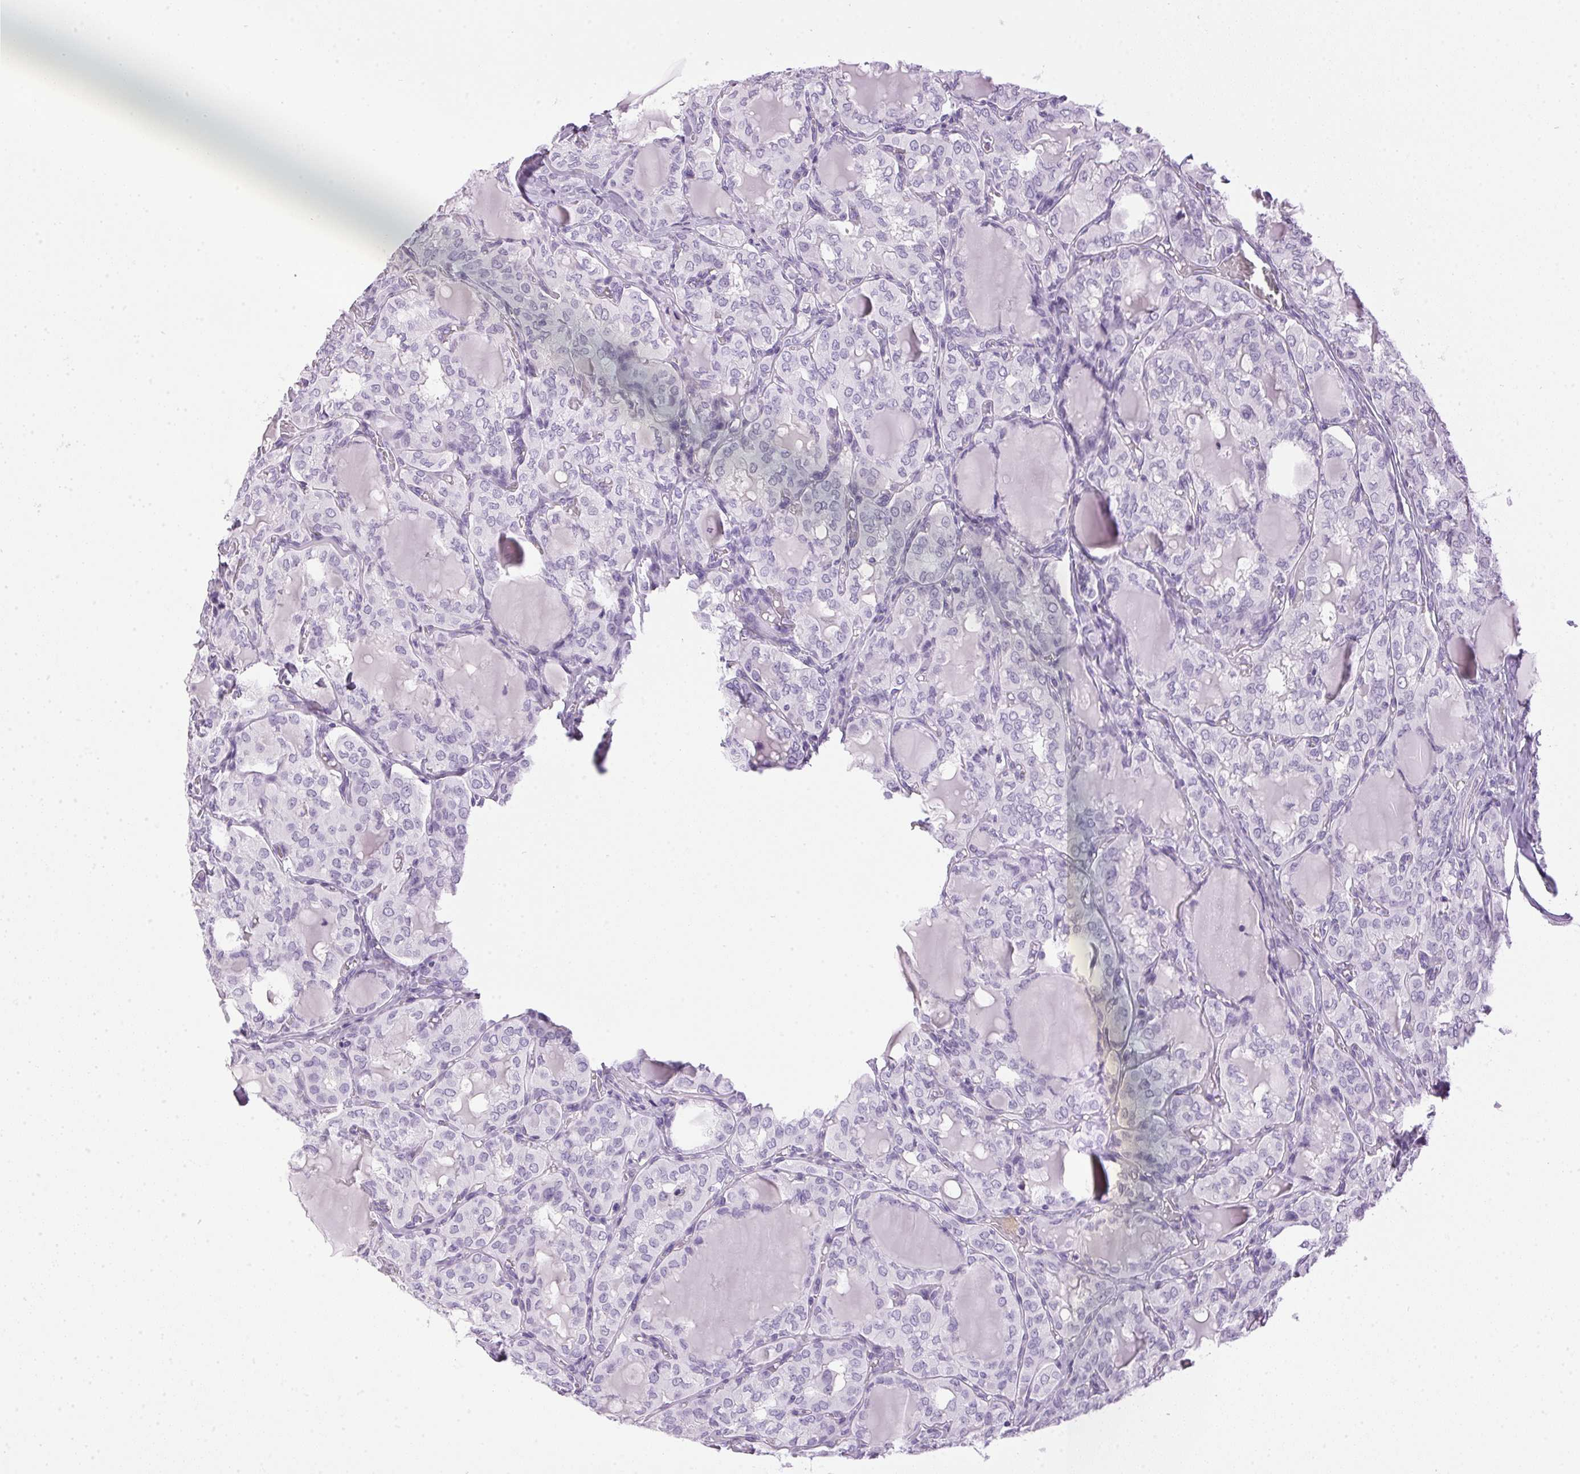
{"staining": {"intensity": "negative", "quantity": "none", "location": "none"}, "tissue": "thyroid cancer", "cell_type": "Tumor cells", "image_type": "cancer", "snomed": [{"axis": "morphology", "description": "Papillary adenocarcinoma, NOS"}, {"axis": "topography", "description": "Thyroid gland"}], "caption": "This is an IHC image of thyroid cancer. There is no staining in tumor cells.", "gene": "SP7", "patient": {"sex": "male", "age": 20}}